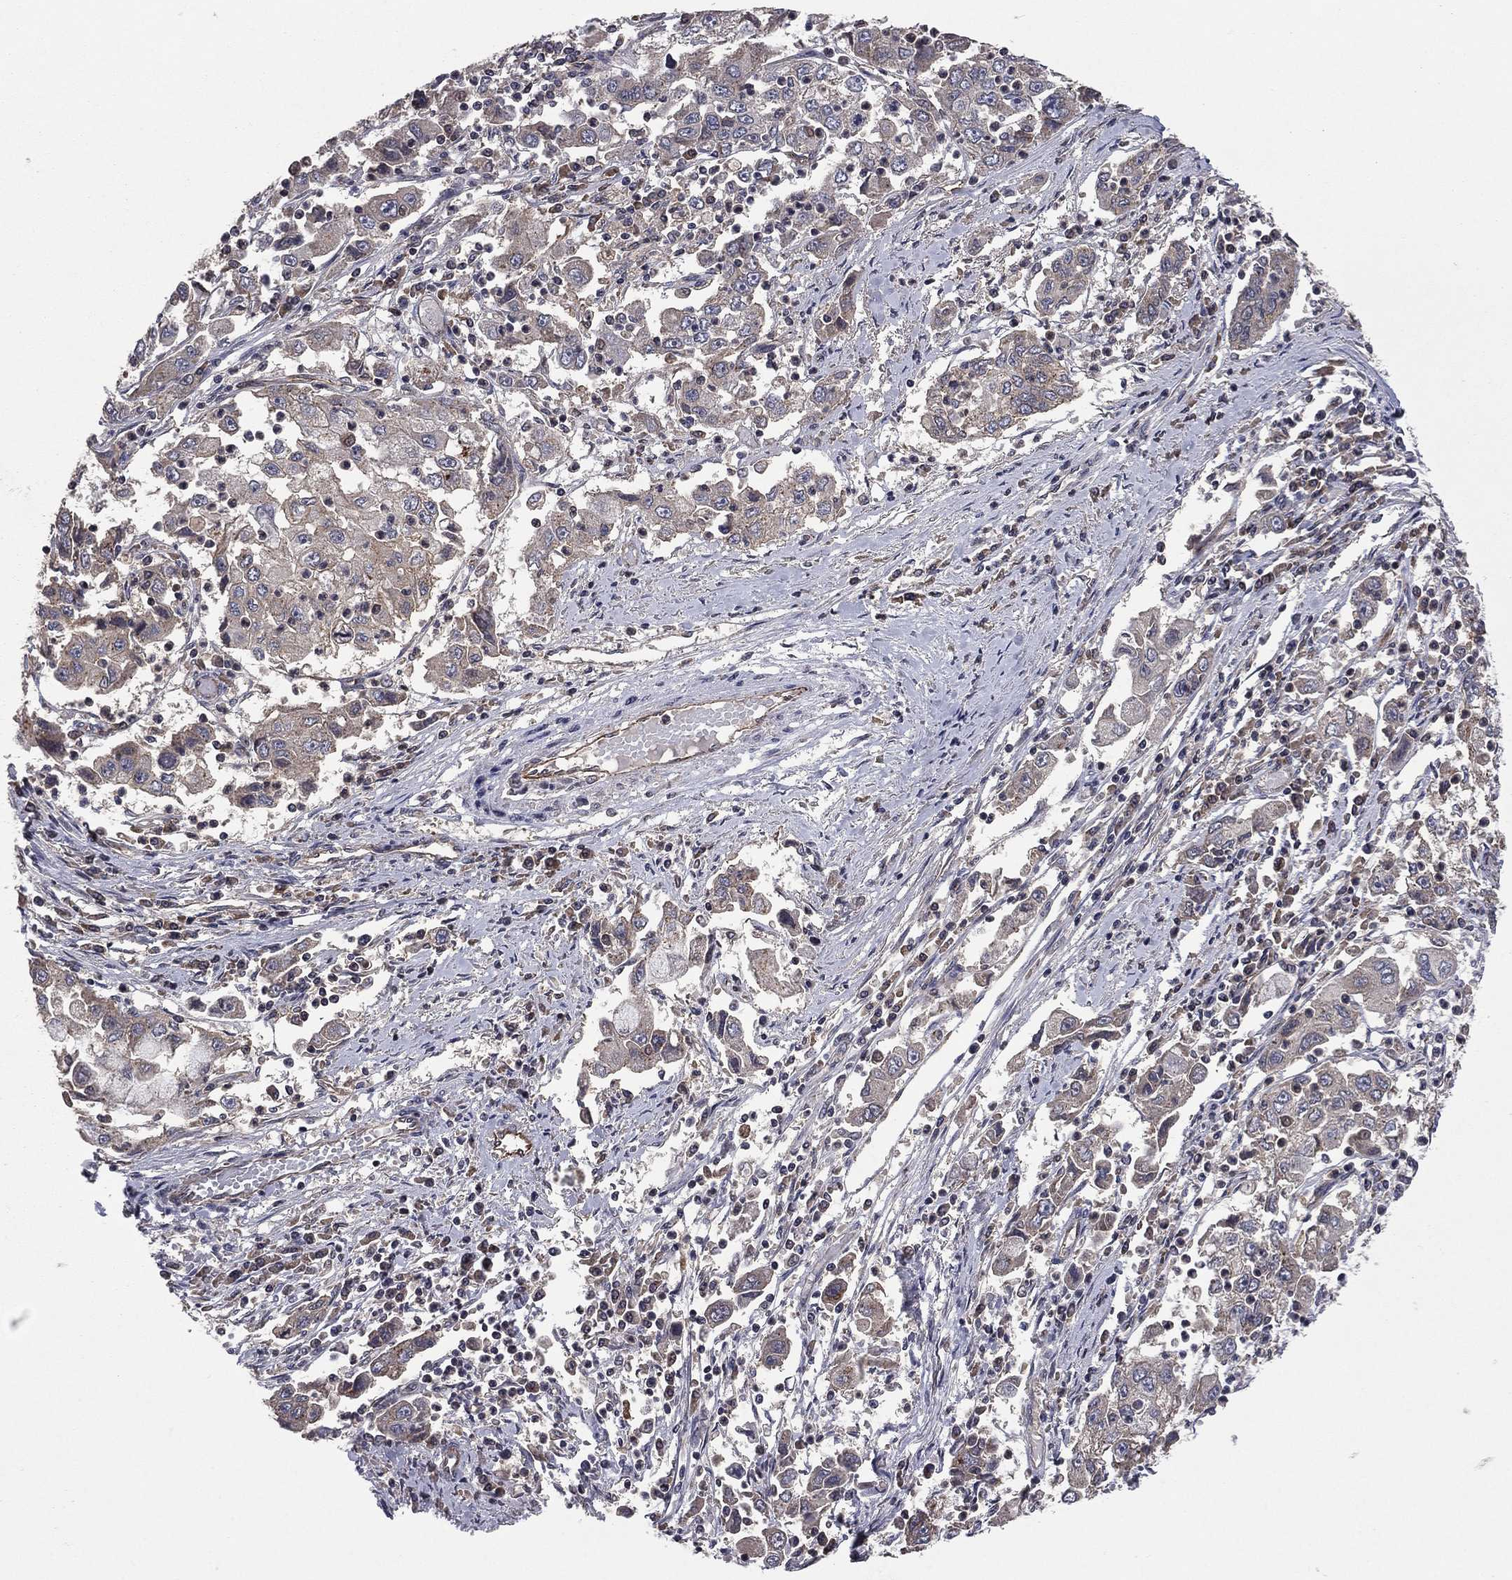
{"staining": {"intensity": "negative", "quantity": "none", "location": "none"}, "tissue": "cervical cancer", "cell_type": "Tumor cells", "image_type": "cancer", "snomed": [{"axis": "morphology", "description": "Squamous cell carcinoma, NOS"}, {"axis": "topography", "description": "Cervix"}], "caption": "Immunohistochemical staining of human cervical cancer (squamous cell carcinoma) exhibits no significant expression in tumor cells. Nuclei are stained in blue.", "gene": "CERT1", "patient": {"sex": "female", "age": 36}}